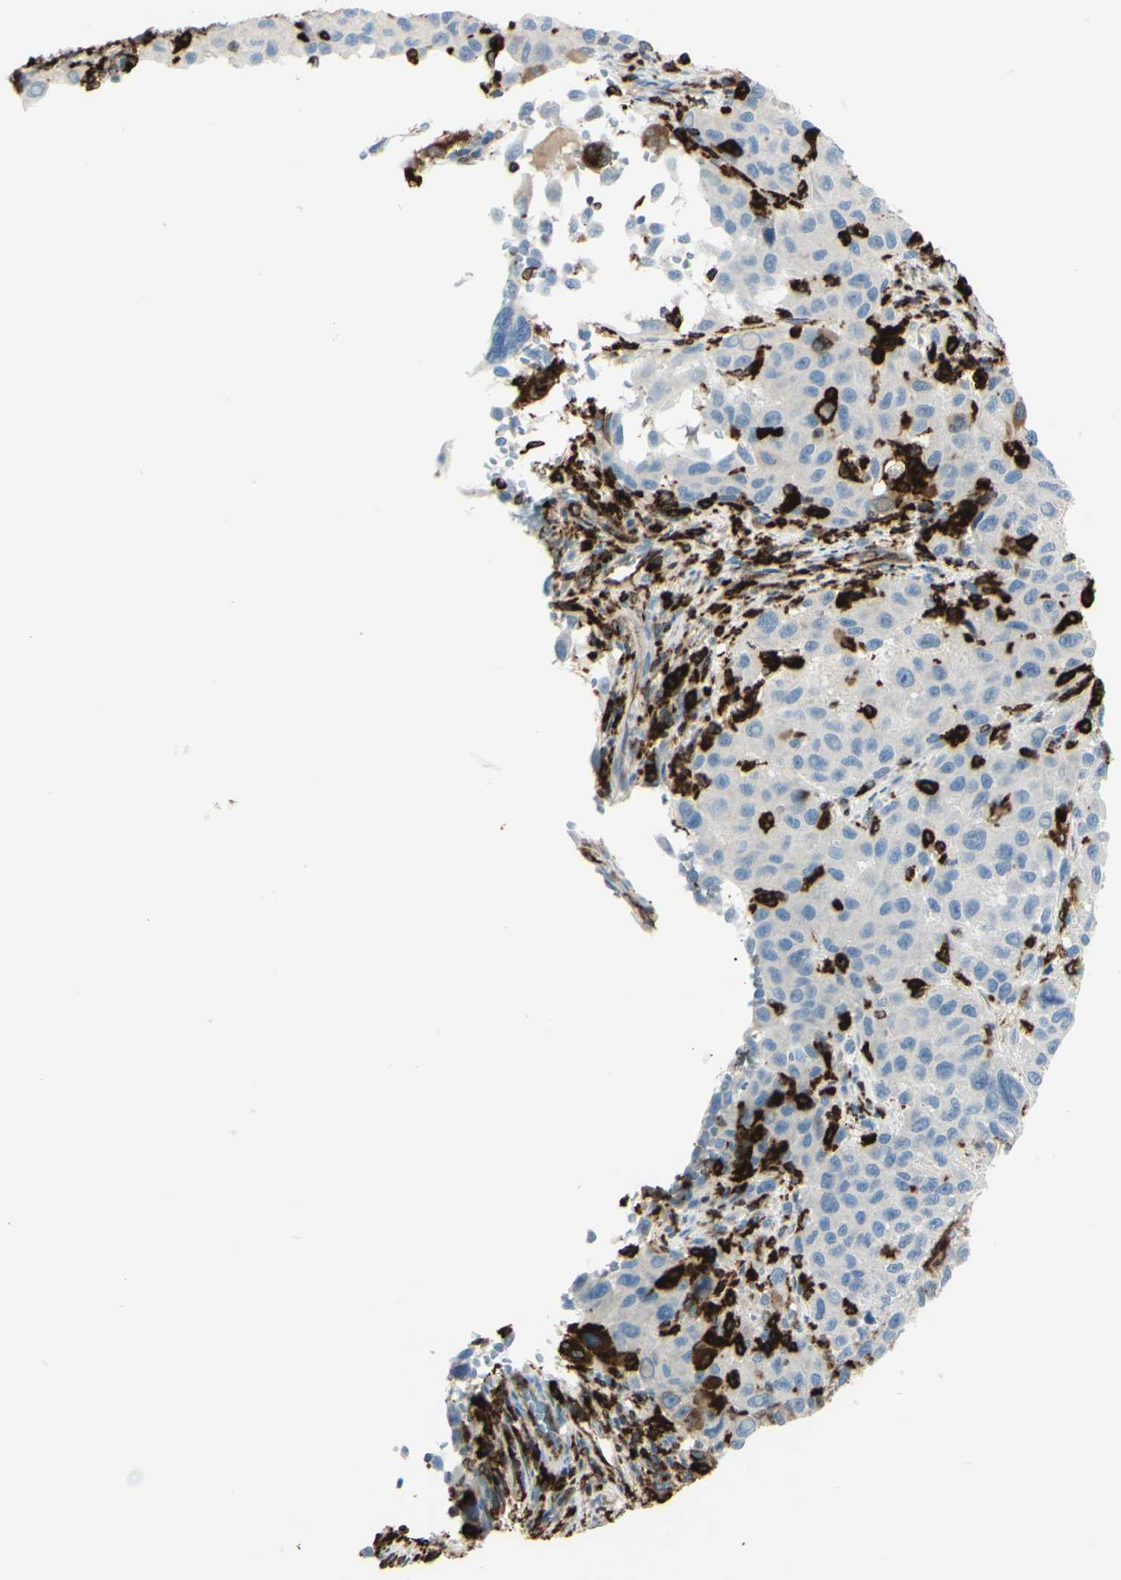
{"staining": {"intensity": "moderate", "quantity": "25%-75%", "location": "cytoplasmic/membranous"}, "tissue": "melanoma", "cell_type": "Tumor cells", "image_type": "cancer", "snomed": [{"axis": "morphology", "description": "Malignant melanoma, Metastatic site"}, {"axis": "topography", "description": "Lymph node"}], "caption": "Melanoma tissue exhibits moderate cytoplasmic/membranous positivity in approximately 25%-75% of tumor cells", "gene": "CD74", "patient": {"sex": "male", "age": 61}}